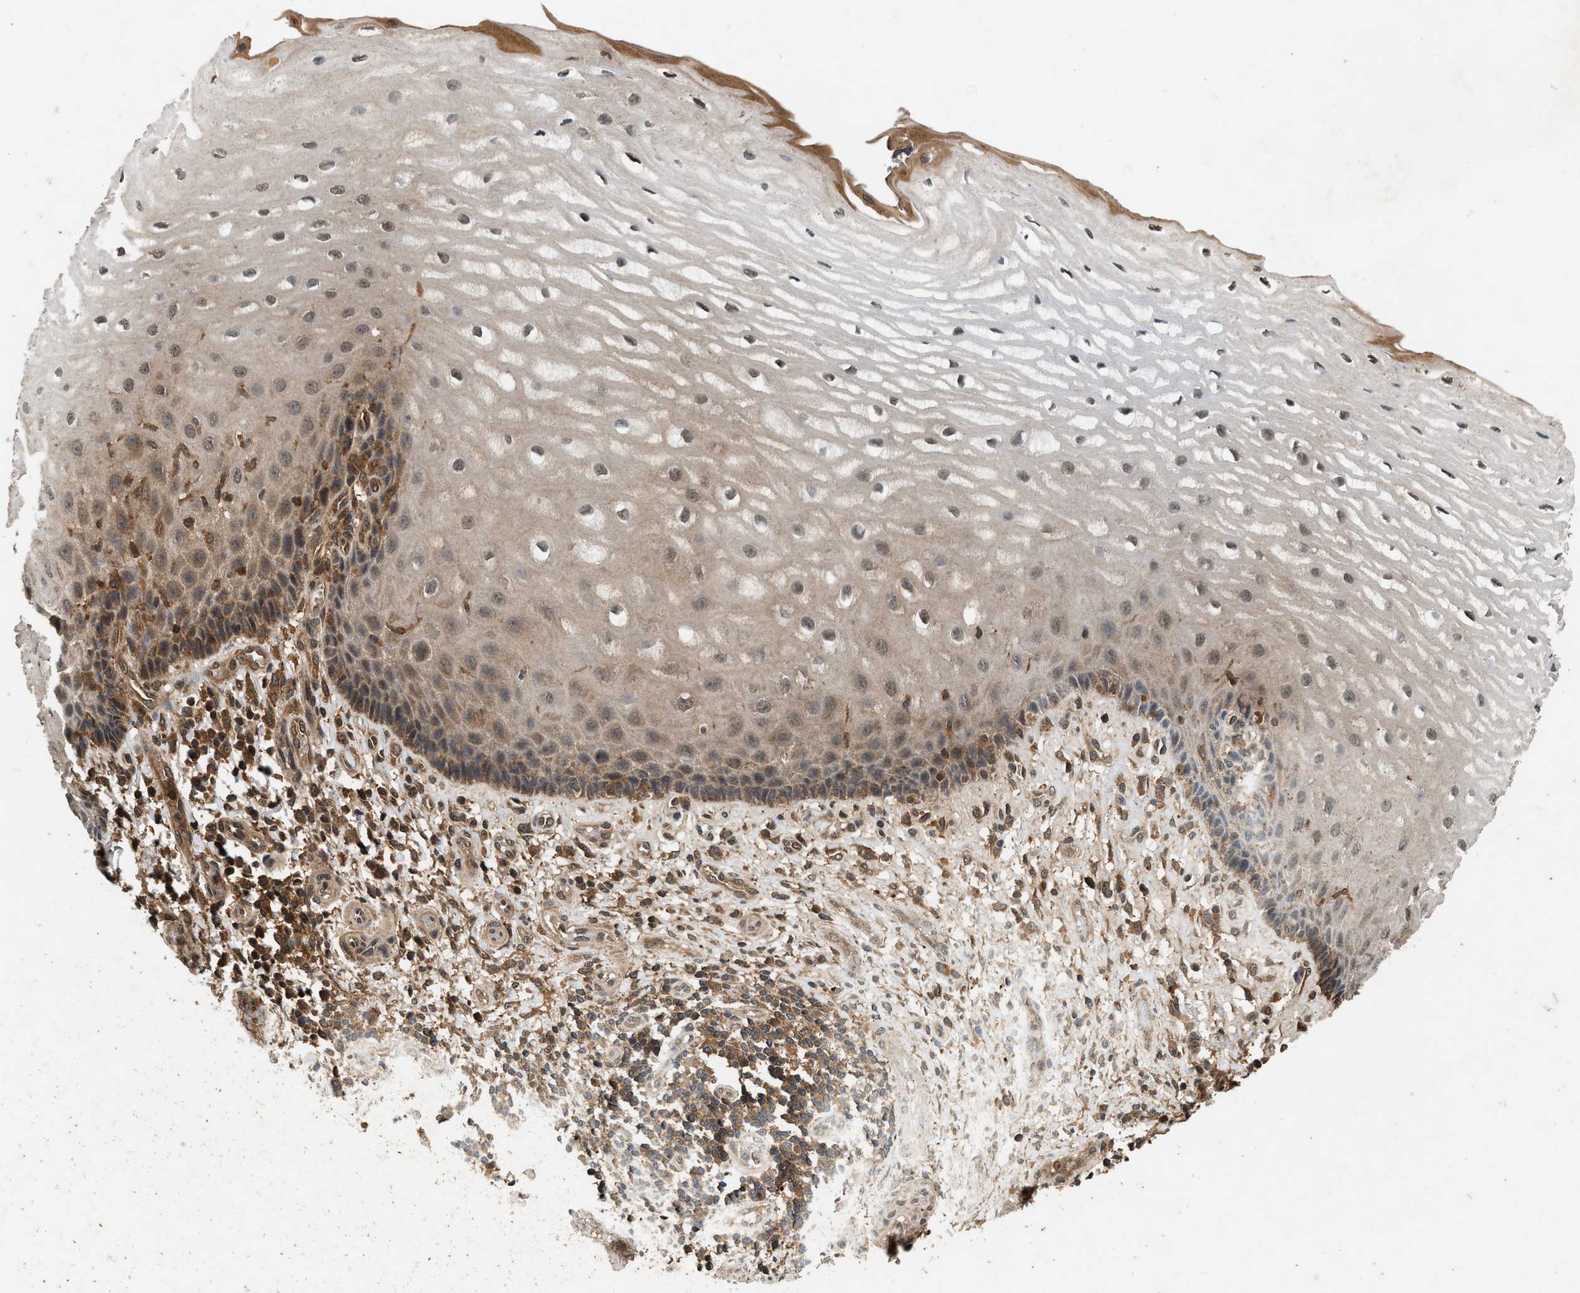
{"staining": {"intensity": "weak", "quantity": "25%-75%", "location": "cytoplasmic/membranous,nuclear"}, "tissue": "esophagus", "cell_type": "Squamous epithelial cells", "image_type": "normal", "snomed": [{"axis": "morphology", "description": "Normal tissue, NOS"}, {"axis": "topography", "description": "Esophagus"}], "caption": "A micrograph of human esophagus stained for a protein reveals weak cytoplasmic/membranous,nuclear brown staining in squamous epithelial cells.", "gene": "RUSC2", "patient": {"sex": "male", "age": 54}}